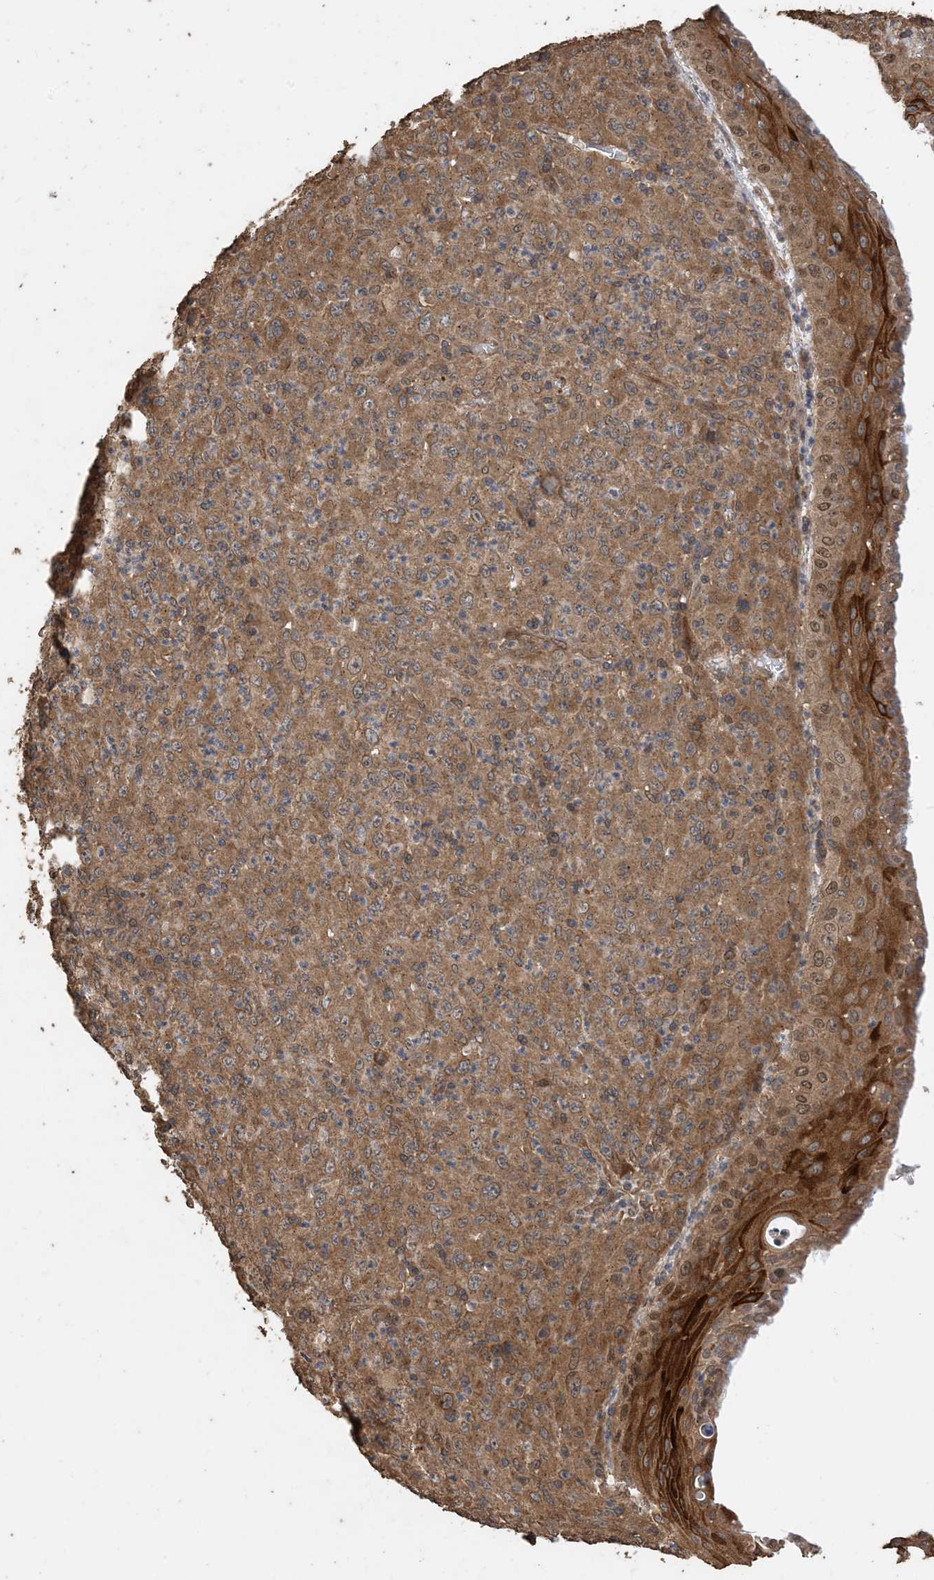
{"staining": {"intensity": "moderate", "quantity": ">75%", "location": "cytoplasmic/membranous"}, "tissue": "melanoma", "cell_type": "Tumor cells", "image_type": "cancer", "snomed": [{"axis": "morphology", "description": "Malignant melanoma, Metastatic site"}, {"axis": "topography", "description": "Skin"}], "caption": "DAB (3,3'-diaminobenzidine) immunohistochemical staining of malignant melanoma (metastatic site) shows moderate cytoplasmic/membranous protein positivity in about >75% of tumor cells.", "gene": "ZKSCAN5", "patient": {"sex": "female", "age": 56}}